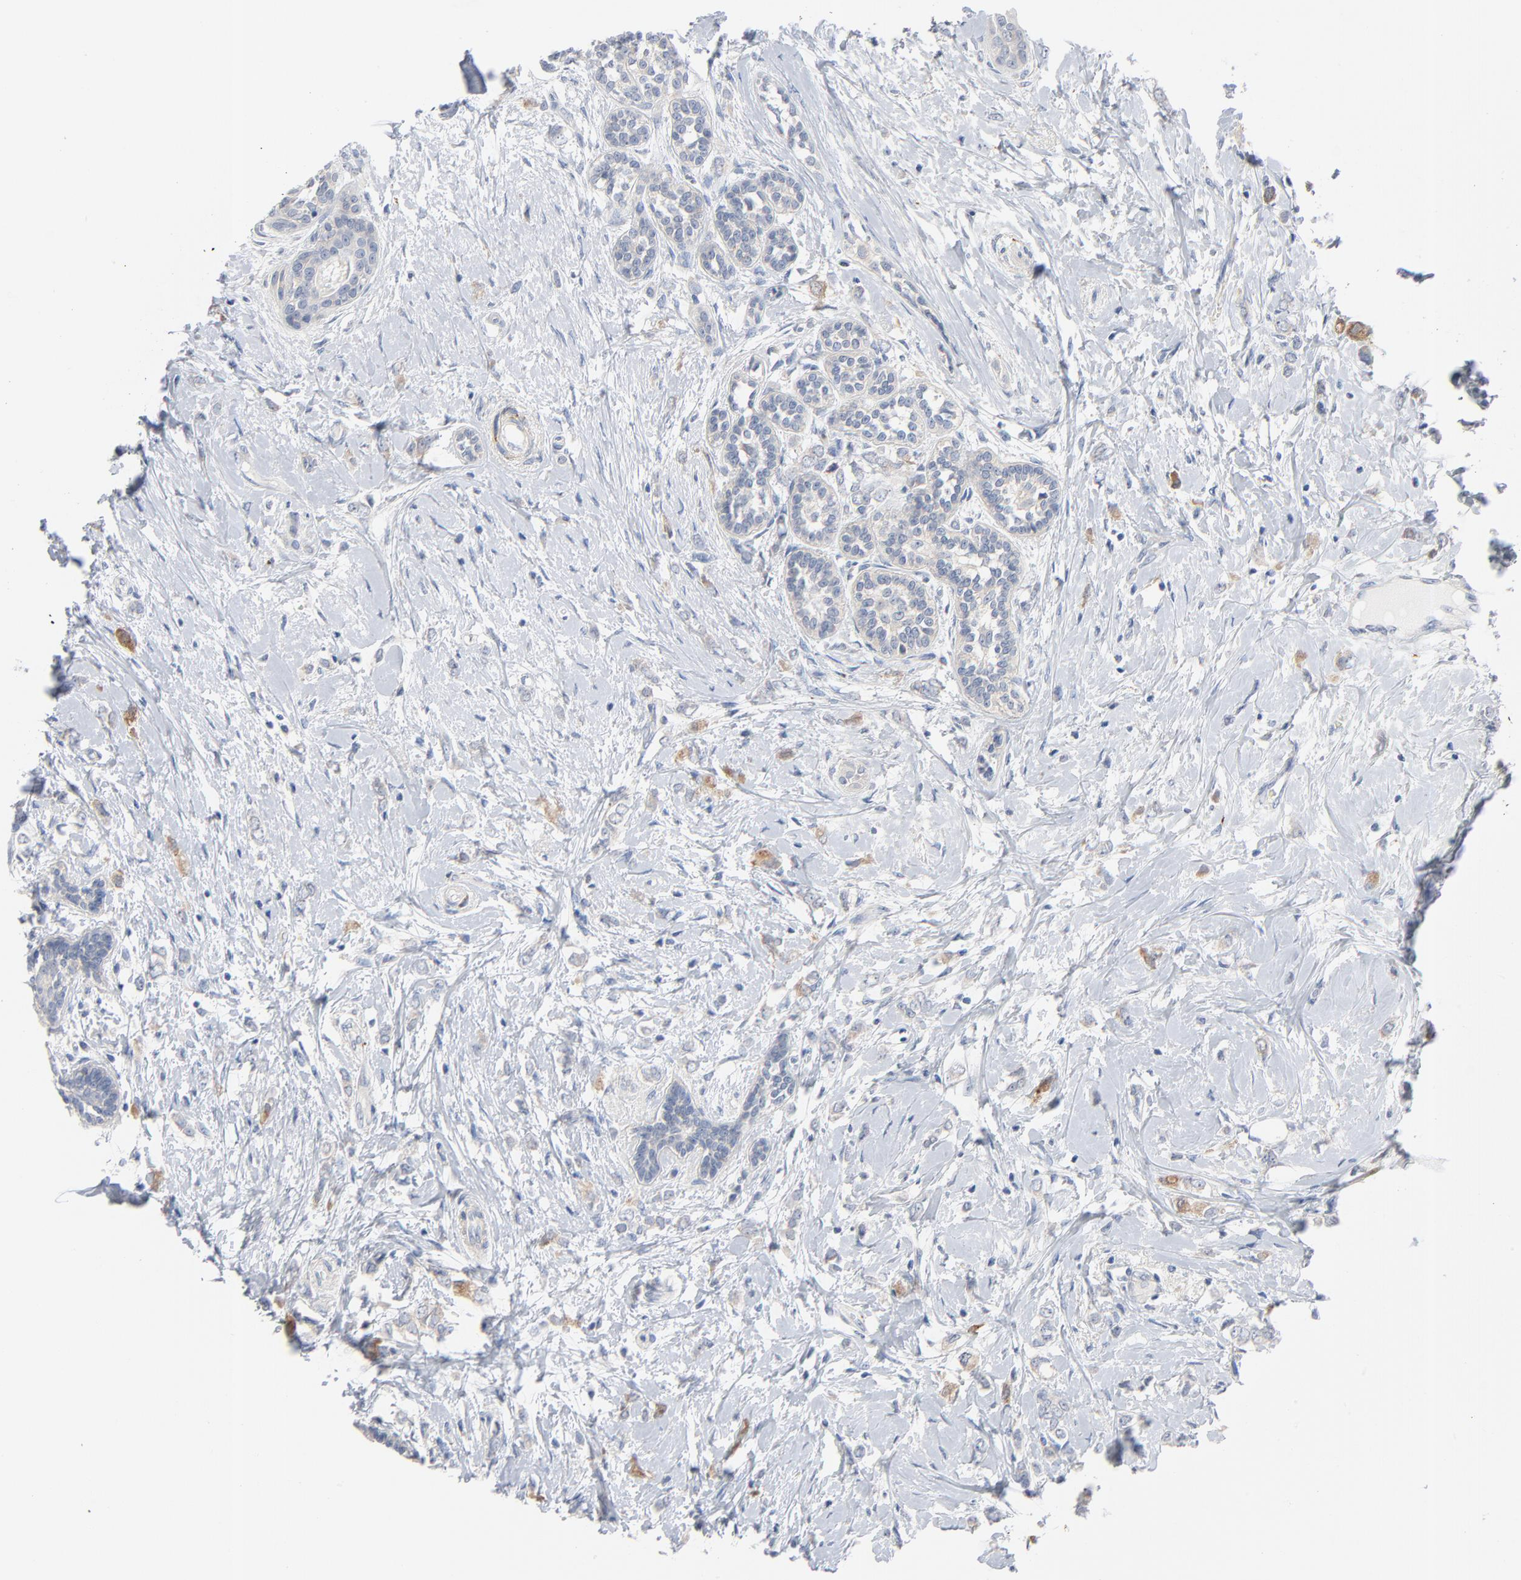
{"staining": {"intensity": "weak", "quantity": "25%-75%", "location": "cytoplasmic/membranous"}, "tissue": "breast cancer", "cell_type": "Tumor cells", "image_type": "cancer", "snomed": [{"axis": "morphology", "description": "Normal tissue, NOS"}, {"axis": "morphology", "description": "Lobular carcinoma"}, {"axis": "topography", "description": "Breast"}], "caption": "Breast lobular carcinoma stained for a protein (brown) reveals weak cytoplasmic/membranous positive expression in approximately 25%-75% of tumor cells.", "gene": "IFT43", "patient": {"sex": "female", "age": 47}}